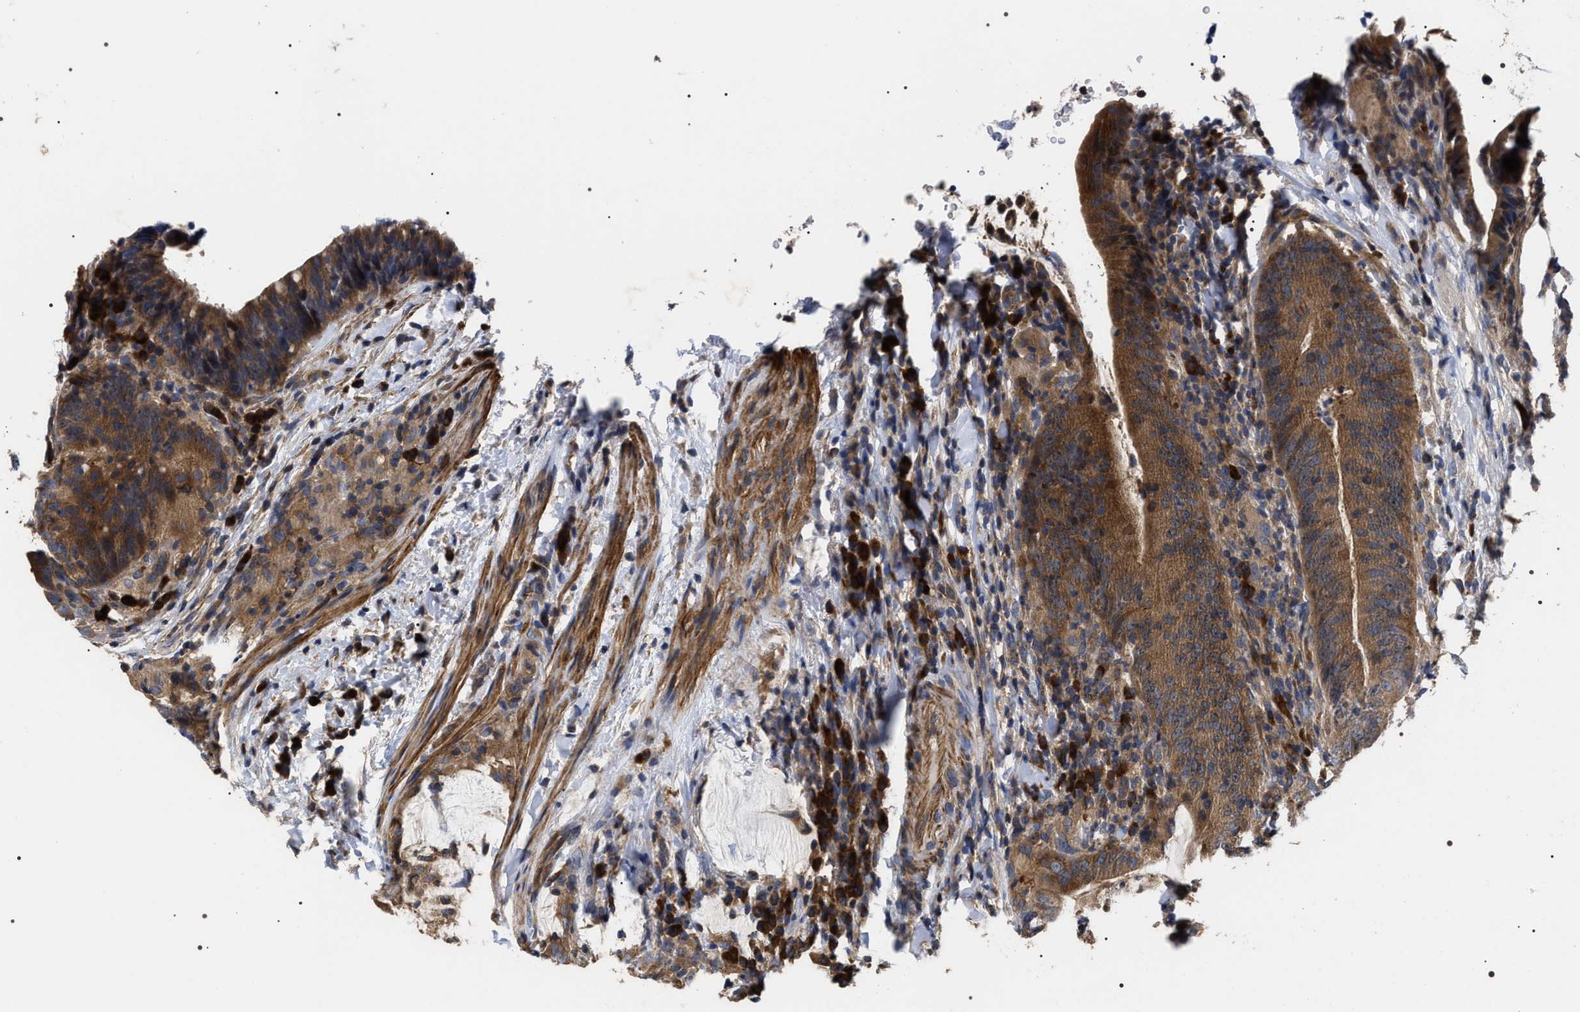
{"staining": {"intensity": "strong", "quantity": ">75%", "location": "cytoplasmic/membranous"}, "tissue": "colorectal cancer", "cell_type": "Tumor cells", "image_type": "cancer", "snomed": [{"axis": "morphology", "description": "Adenocarcinoma, NOS"}, {"axis": "topography", "description": "Colon"}], "caption": "Immunohistochemical staining of human adenocarcinoma (colorectal) demonstrates strong cytoplasmic/membranous protein positivity in about >75% of tumor cells. (DAB (3,3'-diaminobenzidine) IHC with brightfield microscopy, high magnification).", "gene": "MIS18A", "patient": {"sex": "female", "age": 66}}